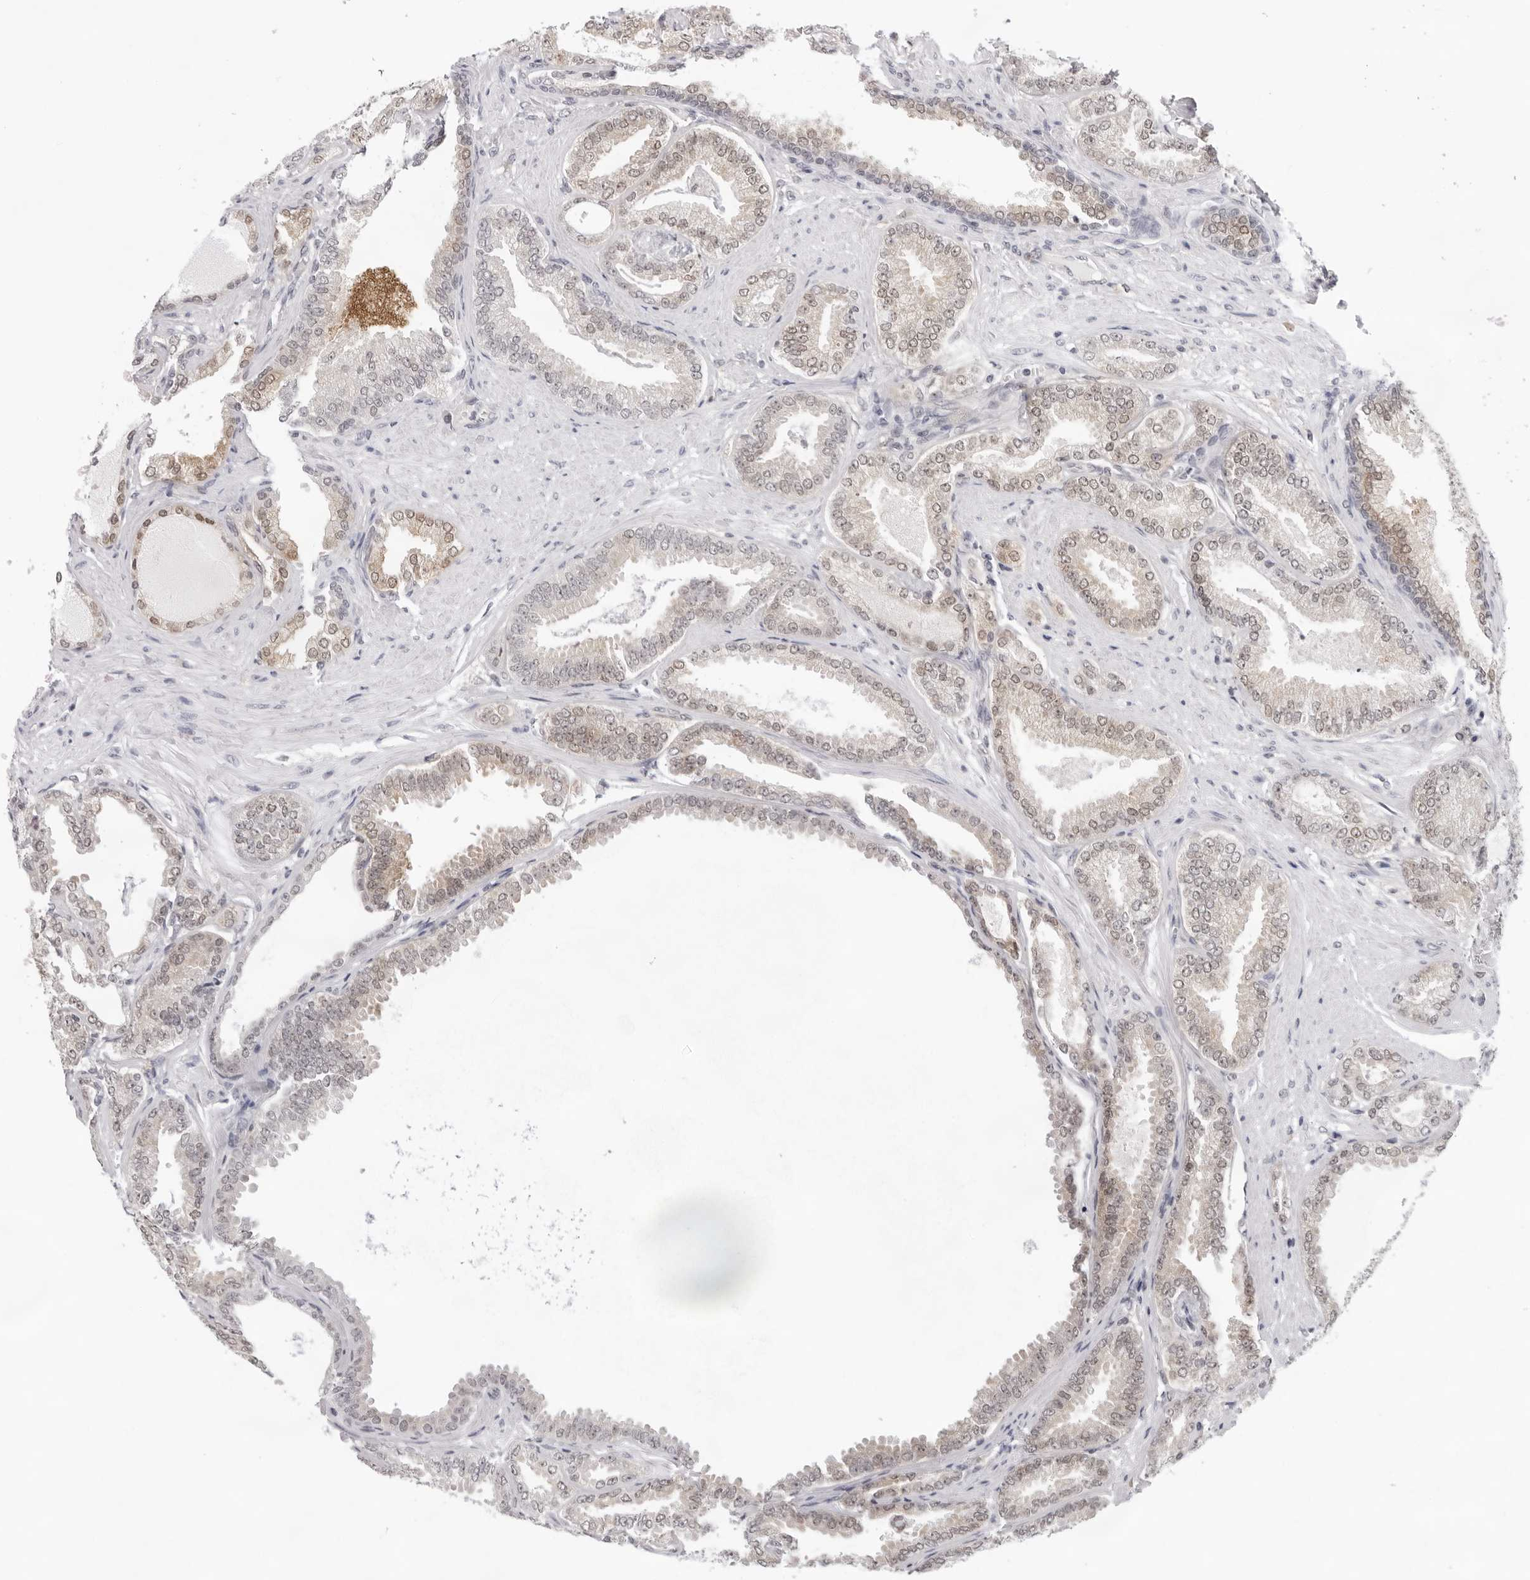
{"staining": {"intensity": "moderate", "quantity": "25%-75%", "location": "cytoplasmic/membranous"}, "tissue": "prostate cancer", "cell_type": "Tumor cells", "image_type": "cancer", "snomed": [{"axis": "morphology", "description": "Adenocarcinoma, Low grade"}, {"axis": "topography", "description": "Prostate"}], "caption": "Immunohistochemistry staining of prostate cancer, which shows medium levels of moderate cytoplasmic/membranous staining in about 25%-75% of tumor cells indicating moderate cytoplasmic/membranous protein positivity. The staining was performed using DAB (brown) for protein detection and nuclei were counterstained in hematoxylin (blue).", "gene": "CASP7", "patient": {"sex": "male", "age": 71}}